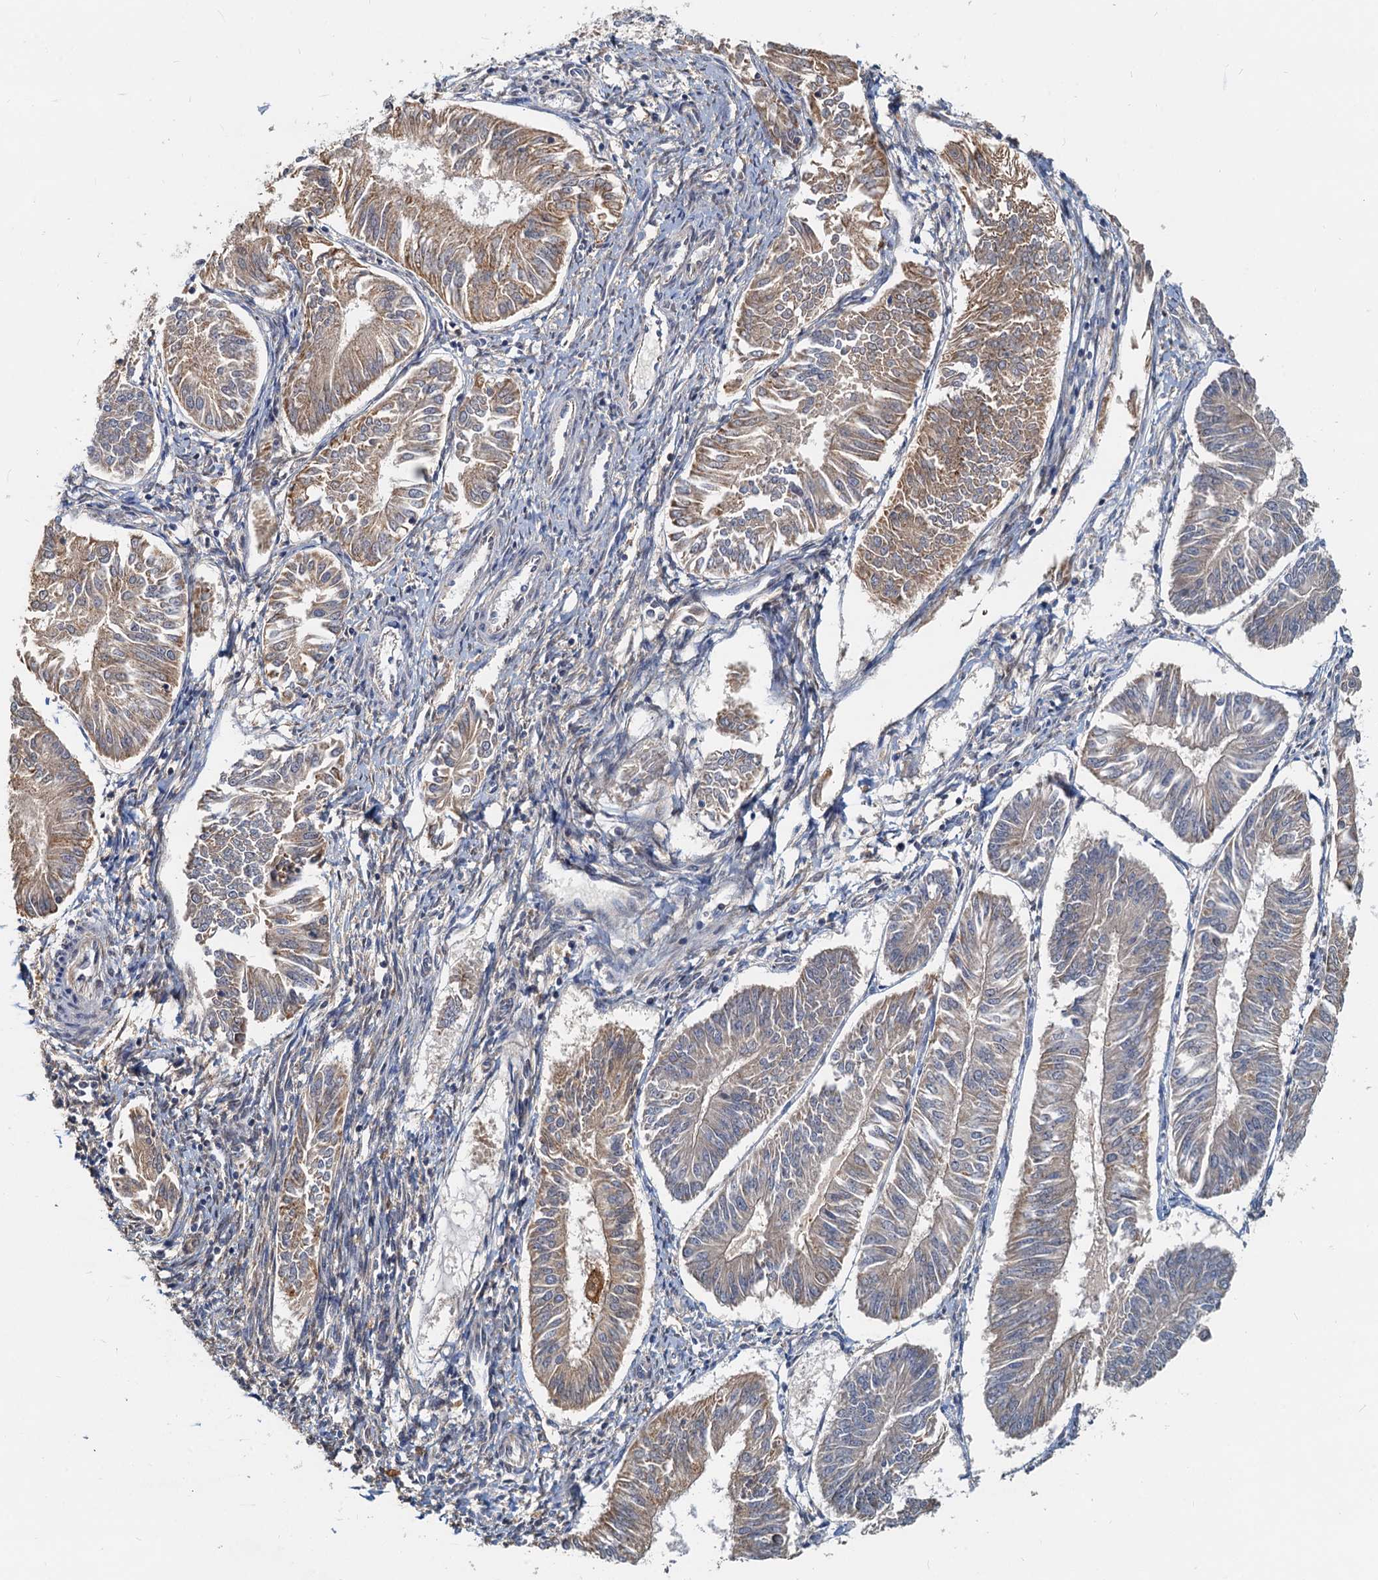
{"staining": {"intensity": "weak", "quantity": ">75%", "location": "cytoplasmic/membranous"}, "tissue": "endometrial cancer", "cell_type": "Tumor cells", "image_type": "cancer", "snomed": [{"axis": "morphology", "description": "Adenocarcinoma, NOS"}, {"axis": "topography", "description": "Endometrium"}], "caption": "Tumor cells demonstrate low levels of weak cytoplasmic/membranous positivity in about >75% of cells in human endometrial cancer (adenocarcinoma).", "gene": "TOLLIP", "patient": {"sex": "female", "age": 58}}